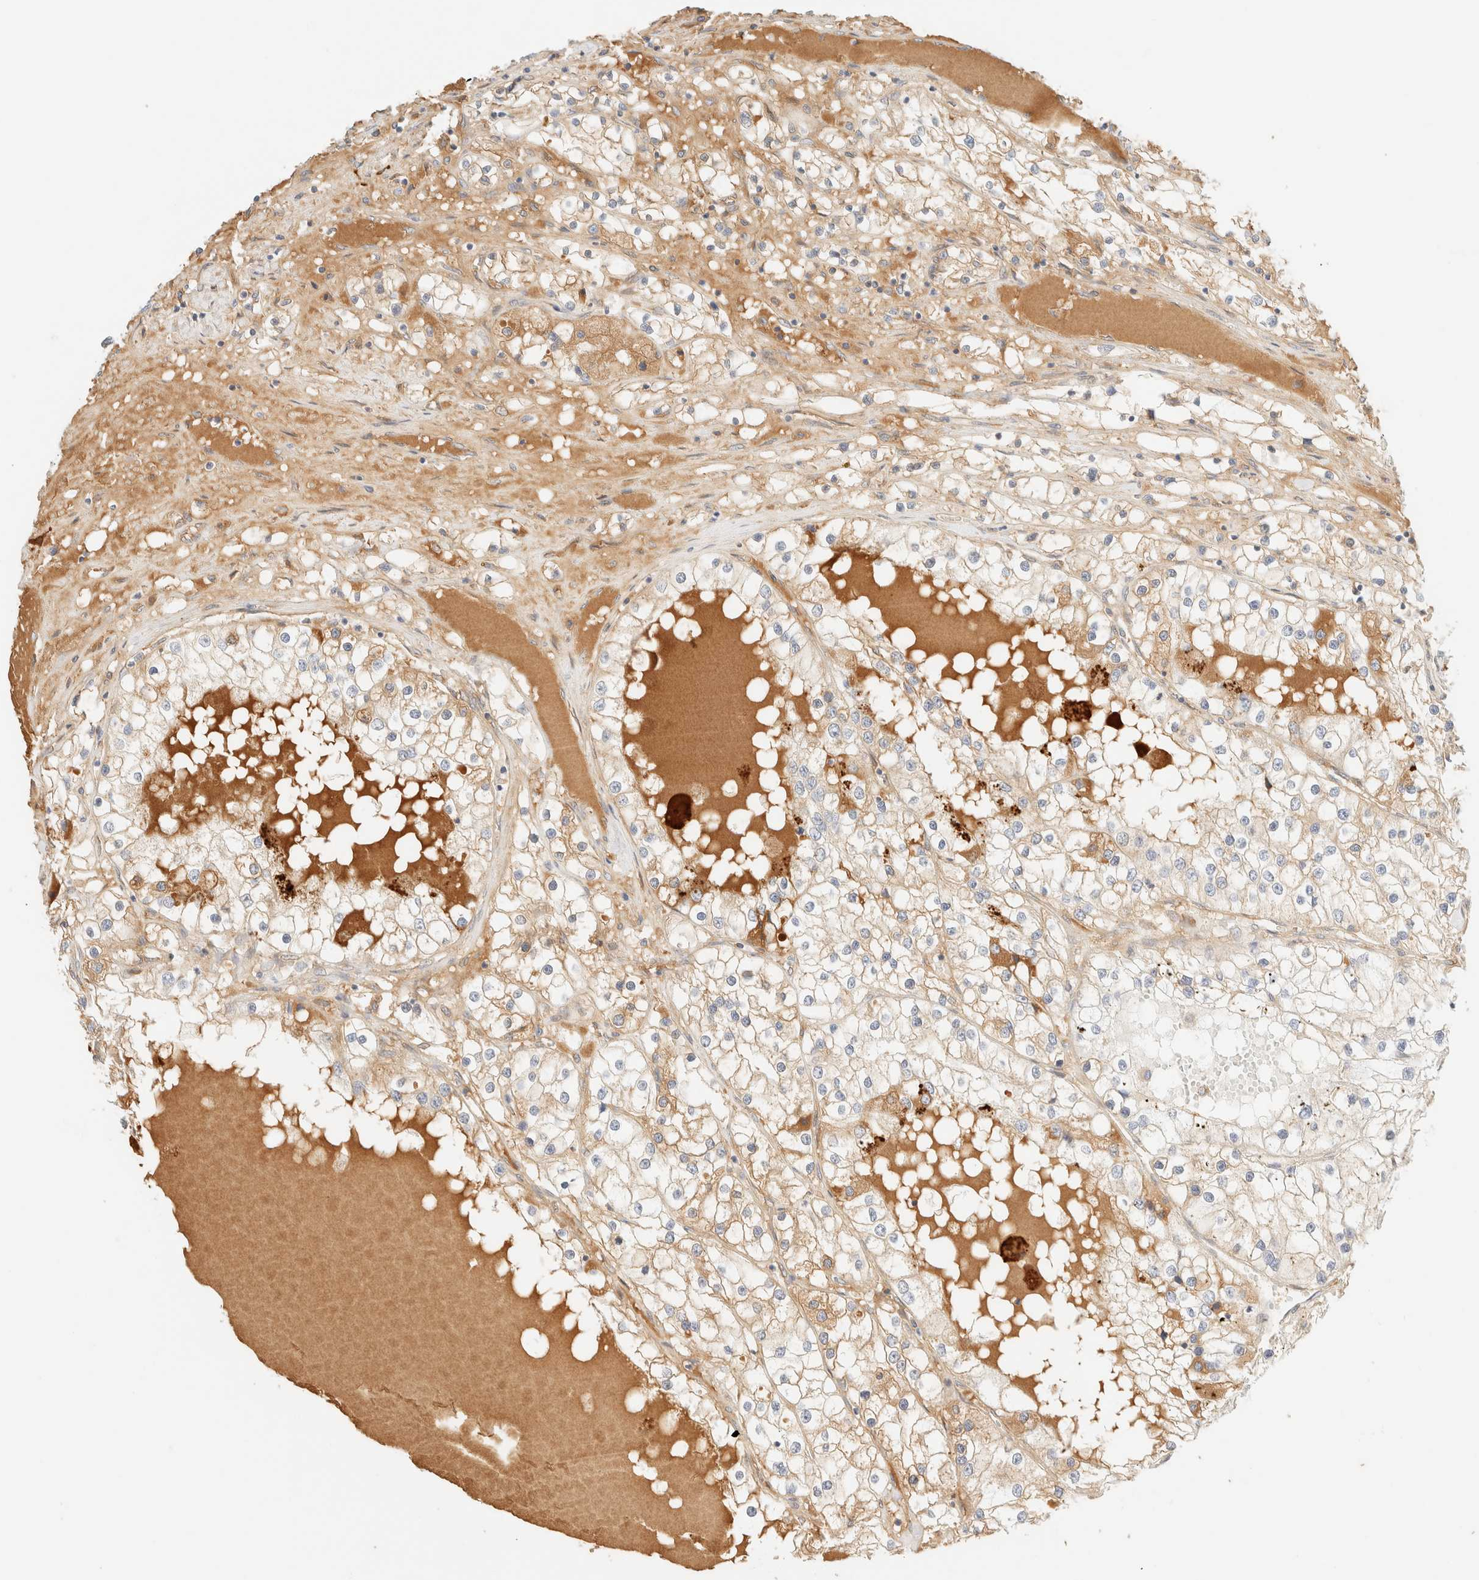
{"staining": {"intensity": "weak", "quantity": ">75%", "location": "cytoplasmic/membranous"}, "tissue": "renal cancer", "cell_type": "Tumor cells", "image_type": "cancer", "snomed": [{"axis": "morphology", "description": "Adenocarcinoma, NOS"}, {"axis": "topography", "description": "Kidney"}], "caption": "There is low levels of weak cytoplasmic/membranous positivity in tumor cells of renal adenocarcinoma, as demonstrated by immunohistochemical staining (brown color).", "gene": "FHOD1", "patient": {"sex": "male", "age": 68}}